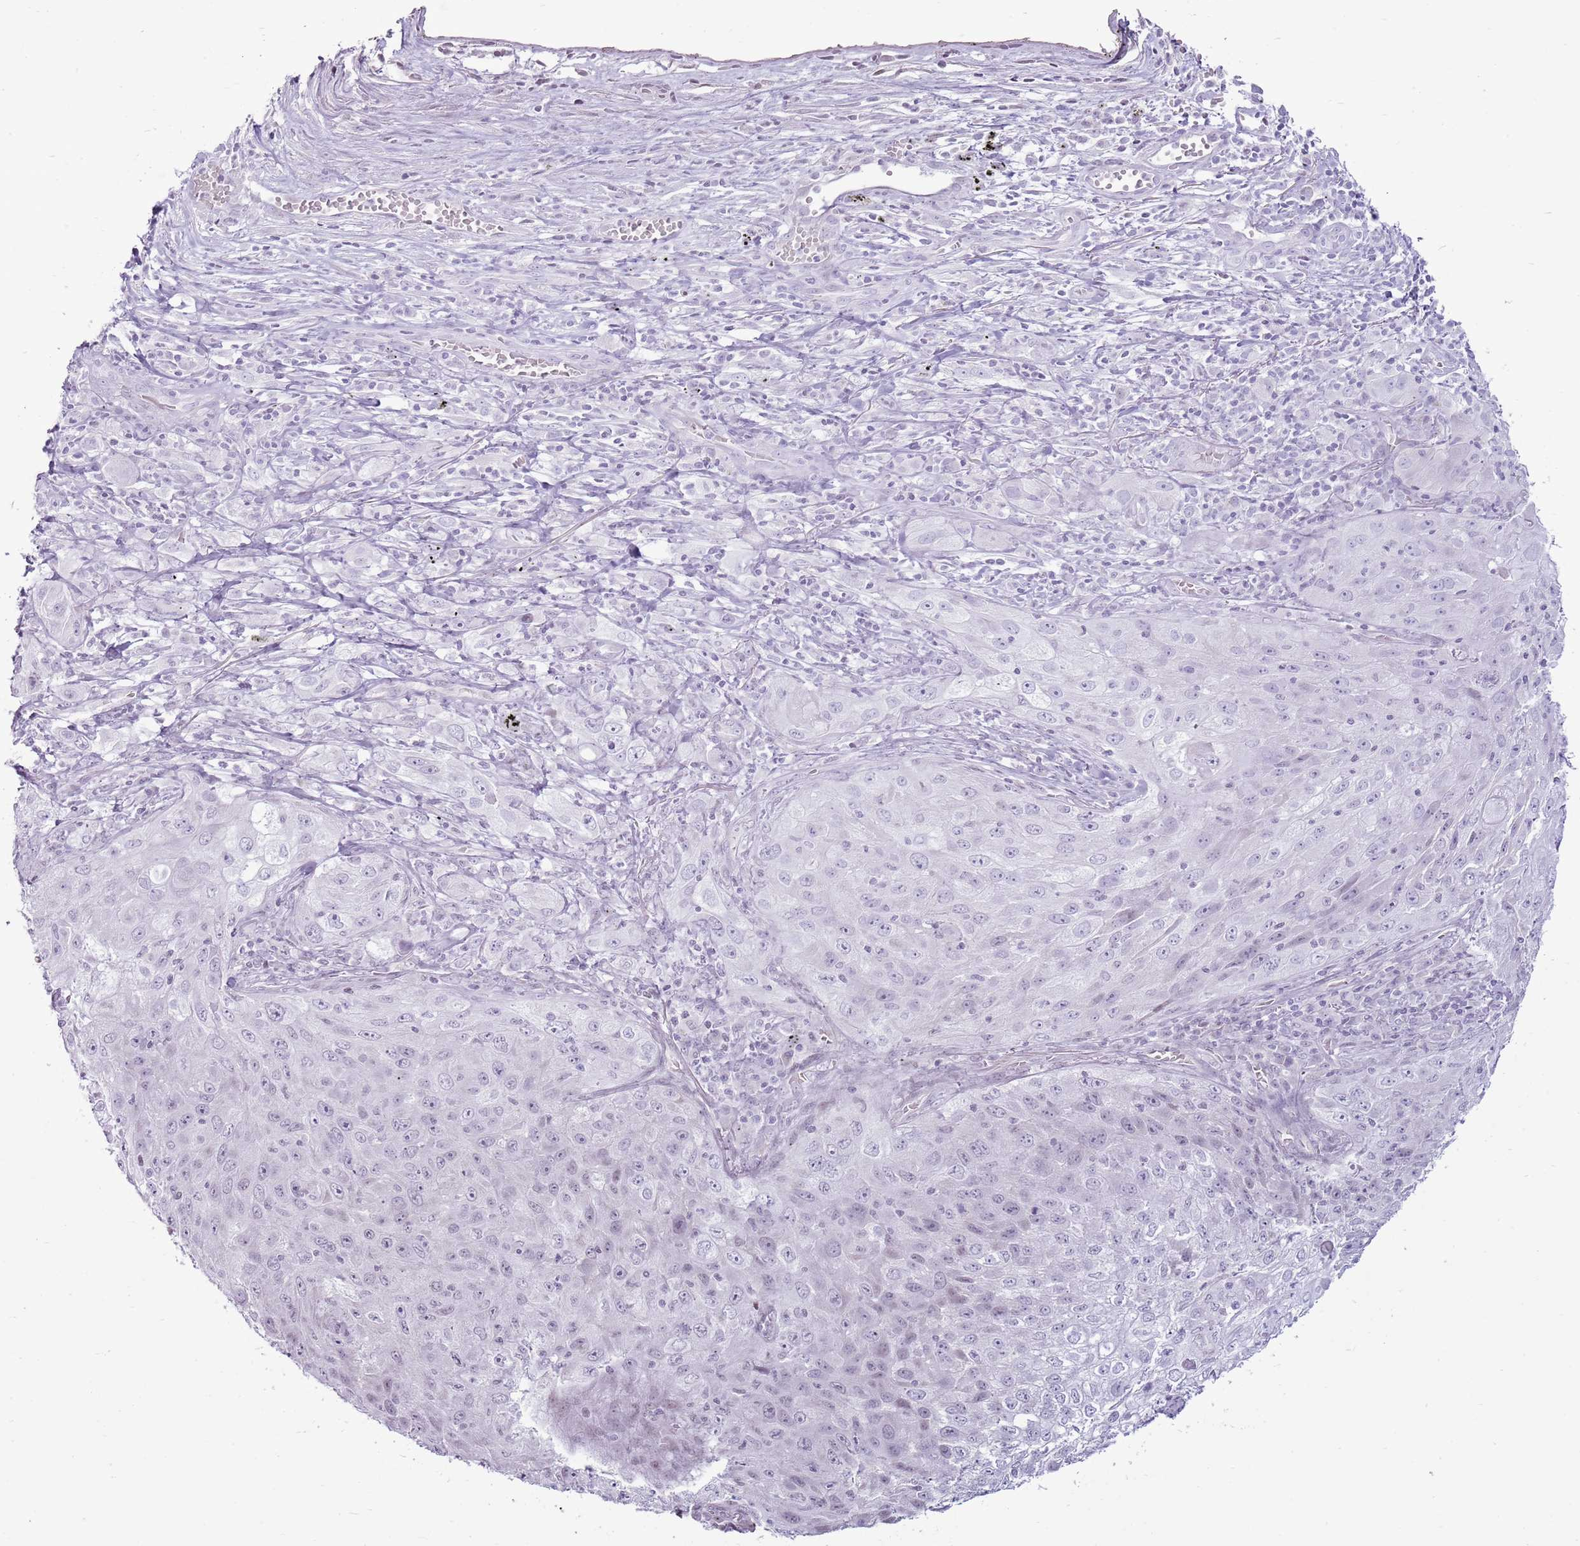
{"staining": {"intensity": "negative", "quantity": "none", "location": "none"}, "tissue": "lung cancer", "cell_type": "Tumor cells", "image_type": "cancer", "snomed": [{"axis": "morphology", "description": "Squamous cell carcinoma, NOS"}, {"axis": "topography", "description": "Lung"}], "caption": "This photomicrograph is of lung squamous cell carcinoma stained with immunohistochemistry (IHC) to label a protein in brown with the nuclei are counter-stained blue. There is no staining in tumor cells.", "gene": "RPL3L", "patient": {"sex": "female", "age": 69}}